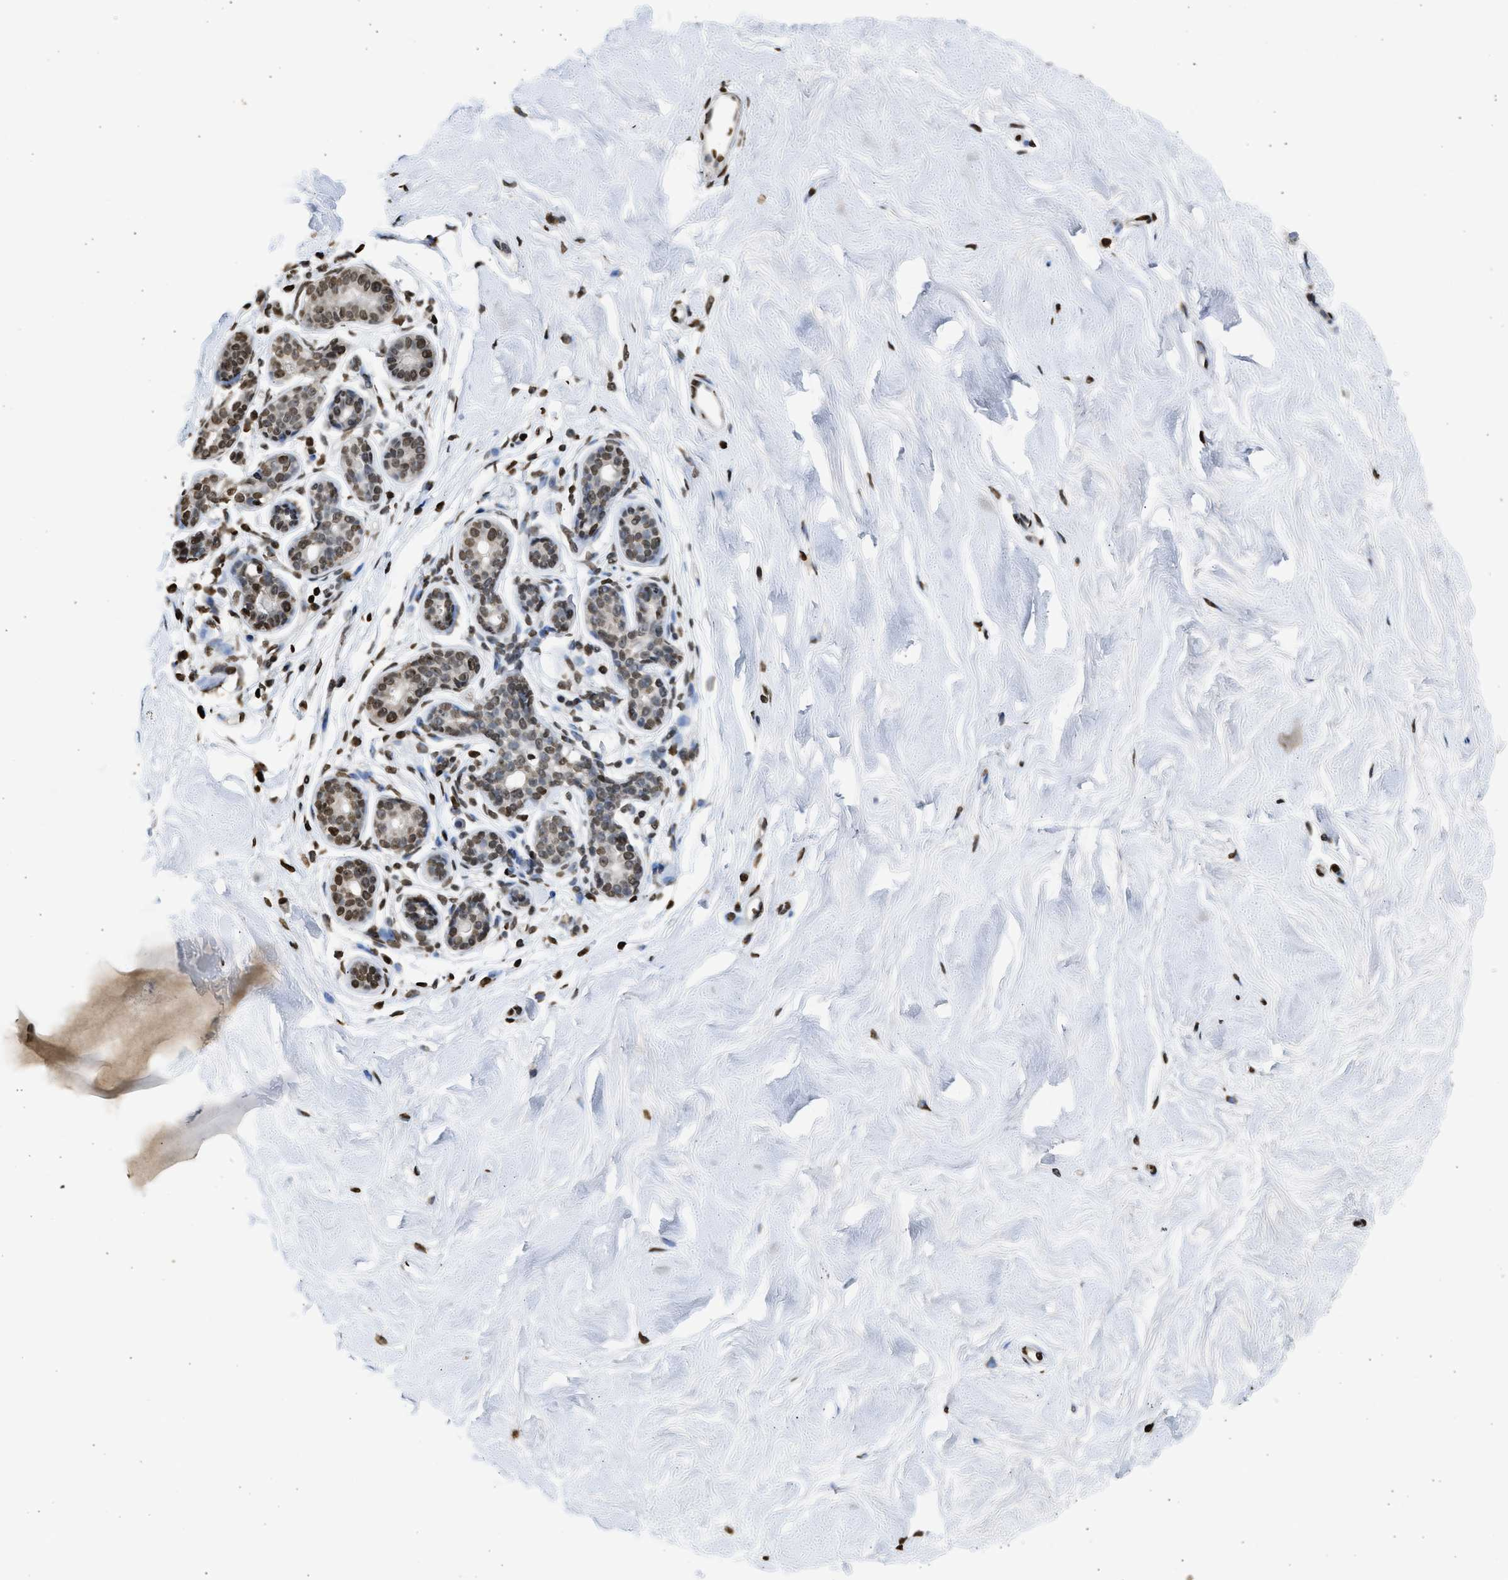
{"staining": {"intensity": "moderate", "quantity": ">75%", "location": "nuclear"}, "tissue": "breast", "cell_type": "Adipocytes", "image_type": "normal", "snomed": [{"axis": "morphology", "description": "Normal tissue, NOS"}, {"axis": "topography", "description": "Breast"}], "caption": "Protein expression analysis of unremarkable breast displays moderate nuclear expression in approximately >75% of adipocytes.", "gene": "RRAGC", "patient": {"sex": "female", "age": 22}}